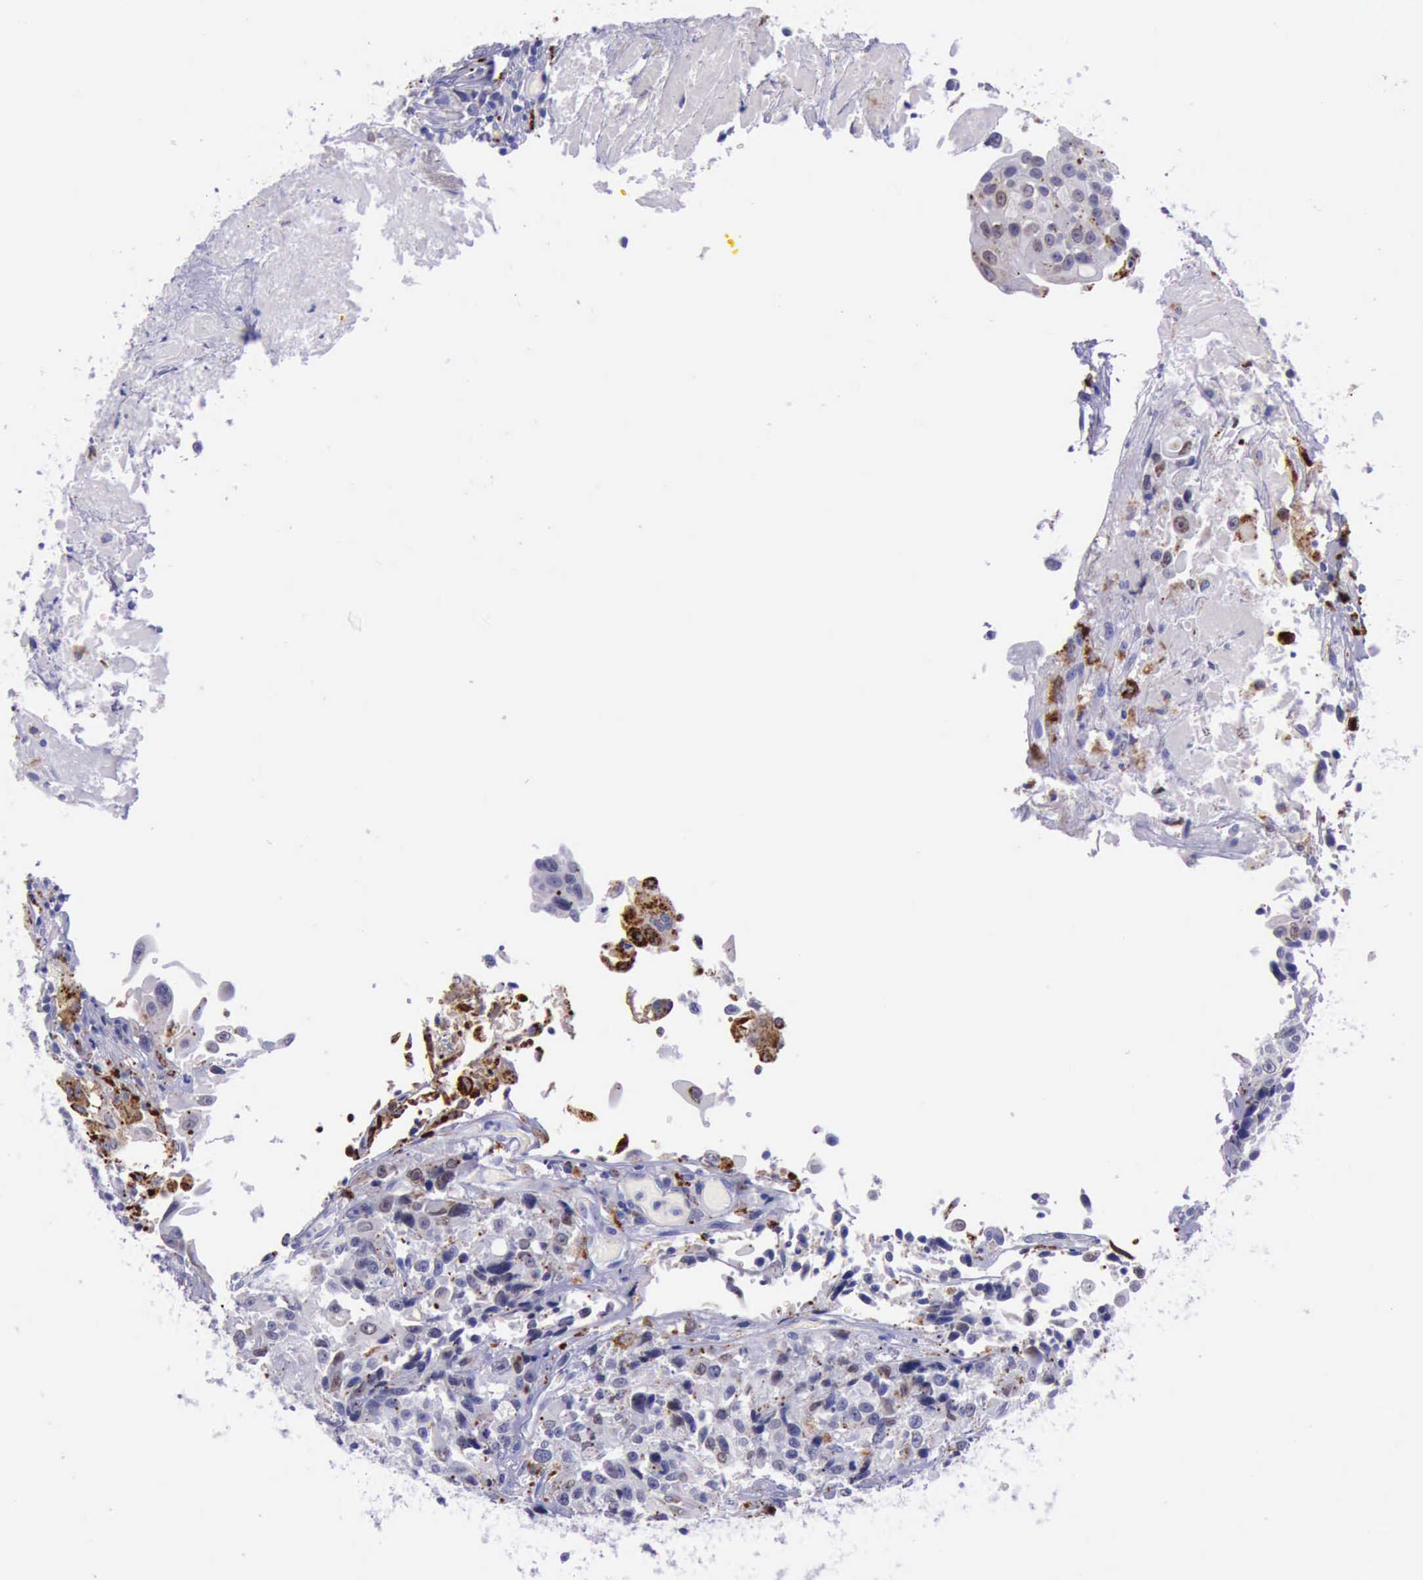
{"staining": {"intensity": "weak", "quantity": "<25%", "location": "cytoplasmic/membranous"}, "tissue": "urothelial cancer", "cell_type": "Tumor cells", "image_type": "cancer", "snomed": [{"axis": "morphology", "description": "Urothelial carcinoma, High grade"}, {"axis": "topography", "description": "Urinary bladder"}], "caption": "This is an IHC micrograph of urothelial cancer. There is no expression in tumor cells.", "gene": "GLA", "patient": {"sex": "female", "age": 81}}